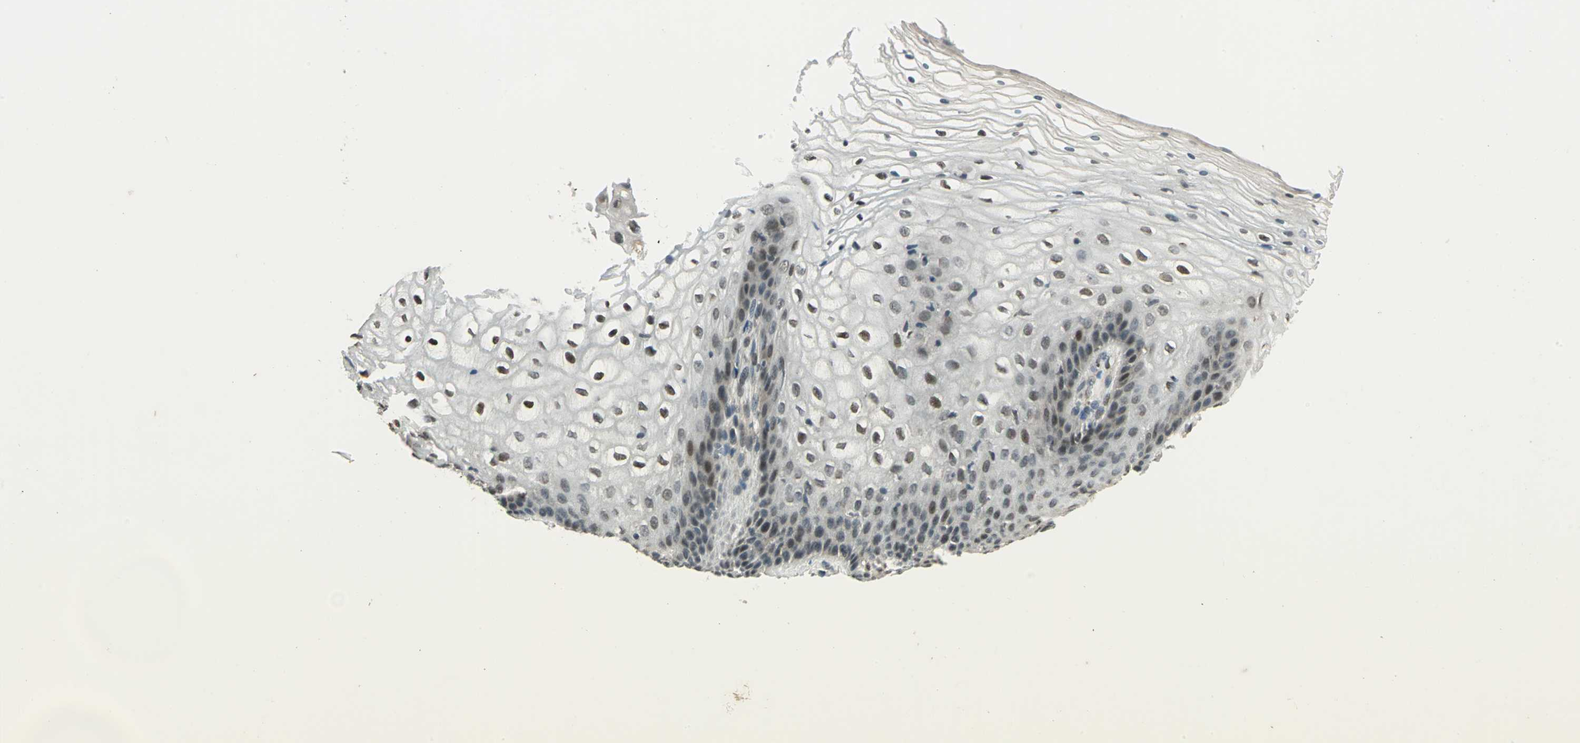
{"staining": {"intensity": "weak", "quantity": "<25%", "location": "nuclear"}, "tissue": "vagina", "cell_type": "Squamous epithelial cells", "image_type": "normal", "snomed": [{"axis": "morphology", "description": "Normal tissue, NOS"}, {"axis": "topography", "description": "Vagina"}], "caption": "Photomicrograph shows no protein positivity in squamous epithelial cells of unremarkable vagina.", "gene": "RAD17", "patient": {"sex": "female", "age": 34}}